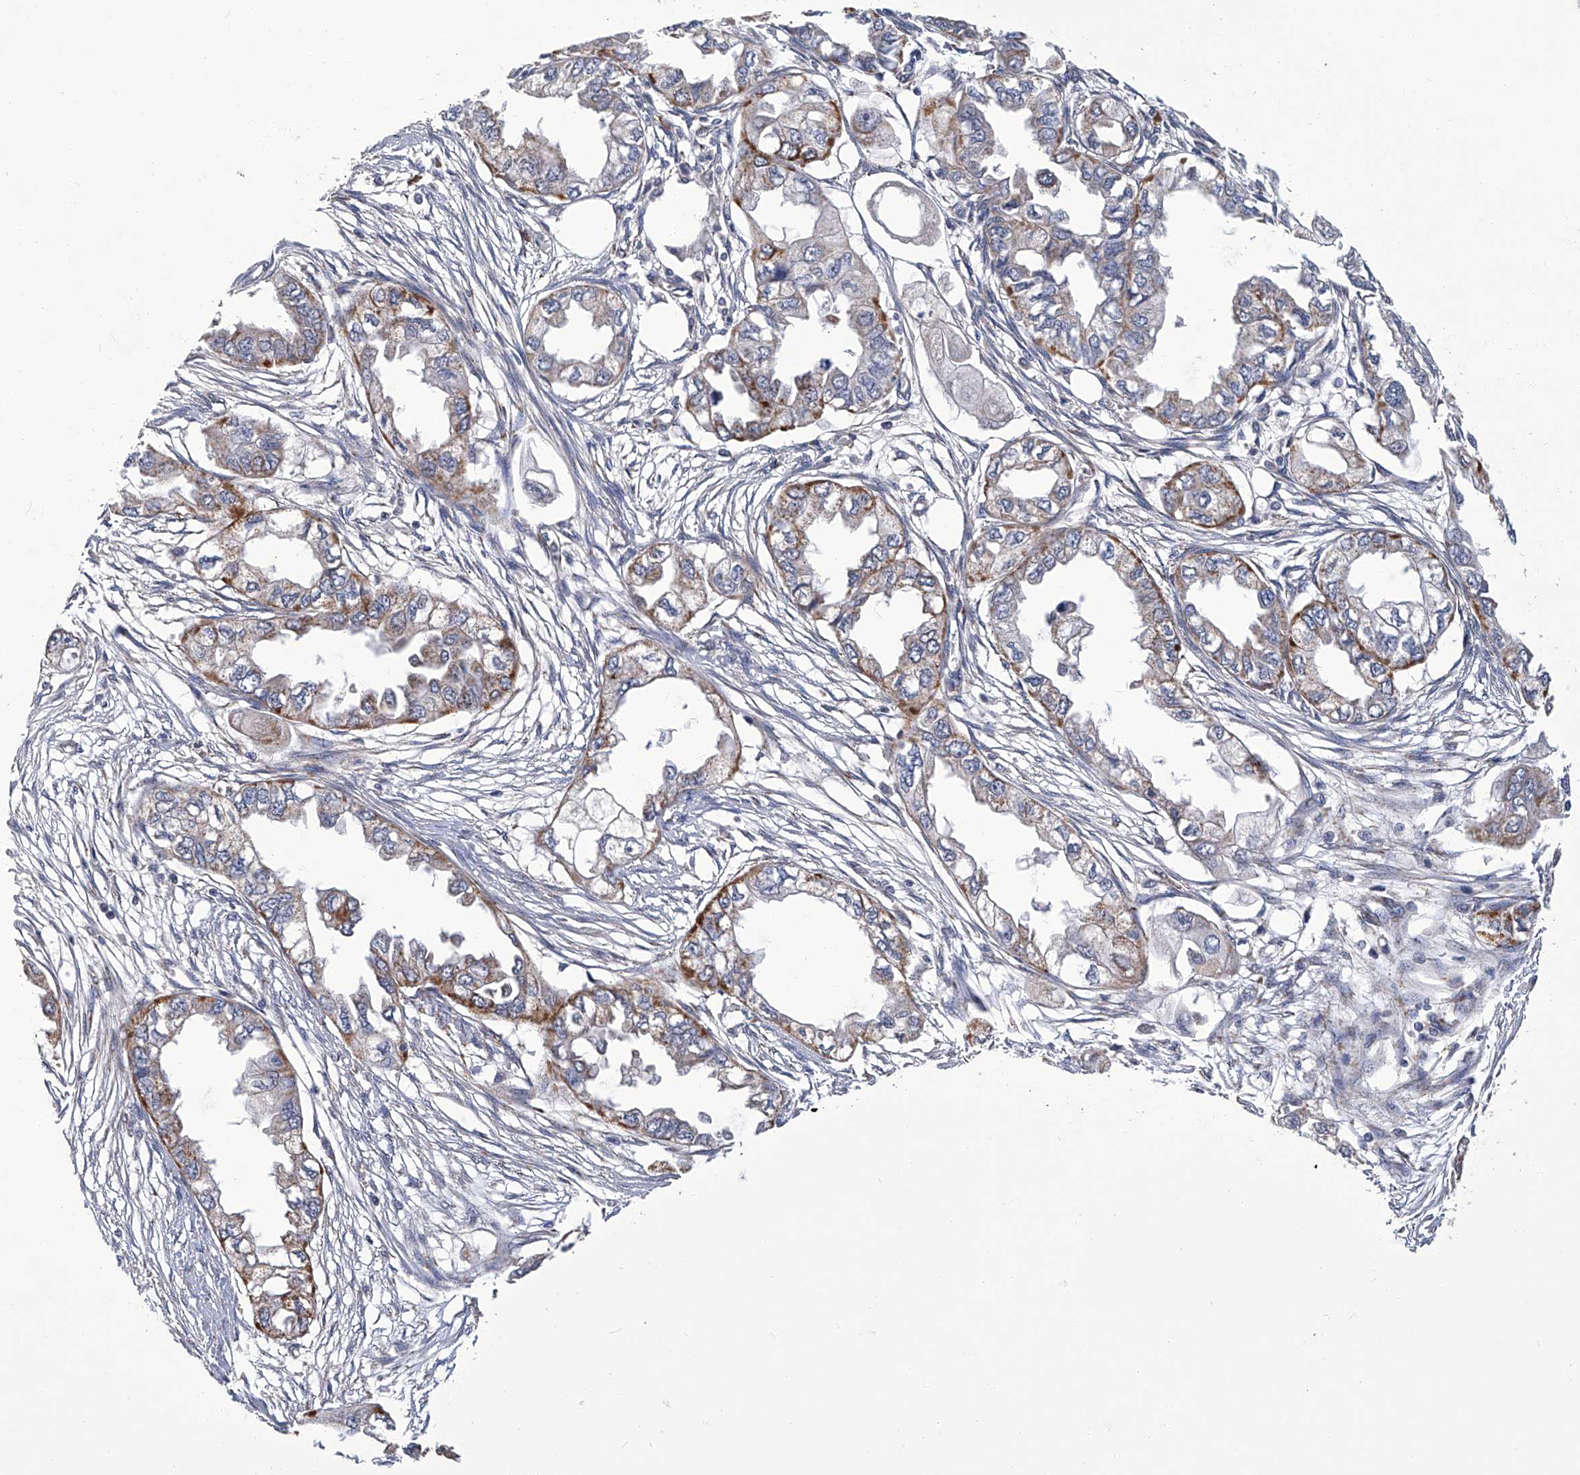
{"staining": {"intensity": "moderate", "quantity": "25%-75%", "location": "cytoplasmic/membranous"}, "tissue": "endometrial cancer", "cell_type": "Tumor cells", "image_type": "cancer", "snomed": [{"axis": "morphology", "description": "Adenocarcinoma, NOS"}, {"axis": "topography", "description": "Endometrium"}], "caption": "Protein expression analysis of adenocarcinoma (endometrial) displays moderate cytoplasmic/membranous staining in about 25%-75% of tumor cells.", "gene": "OAT", "patient": {"sex": "female", "age": 67}}